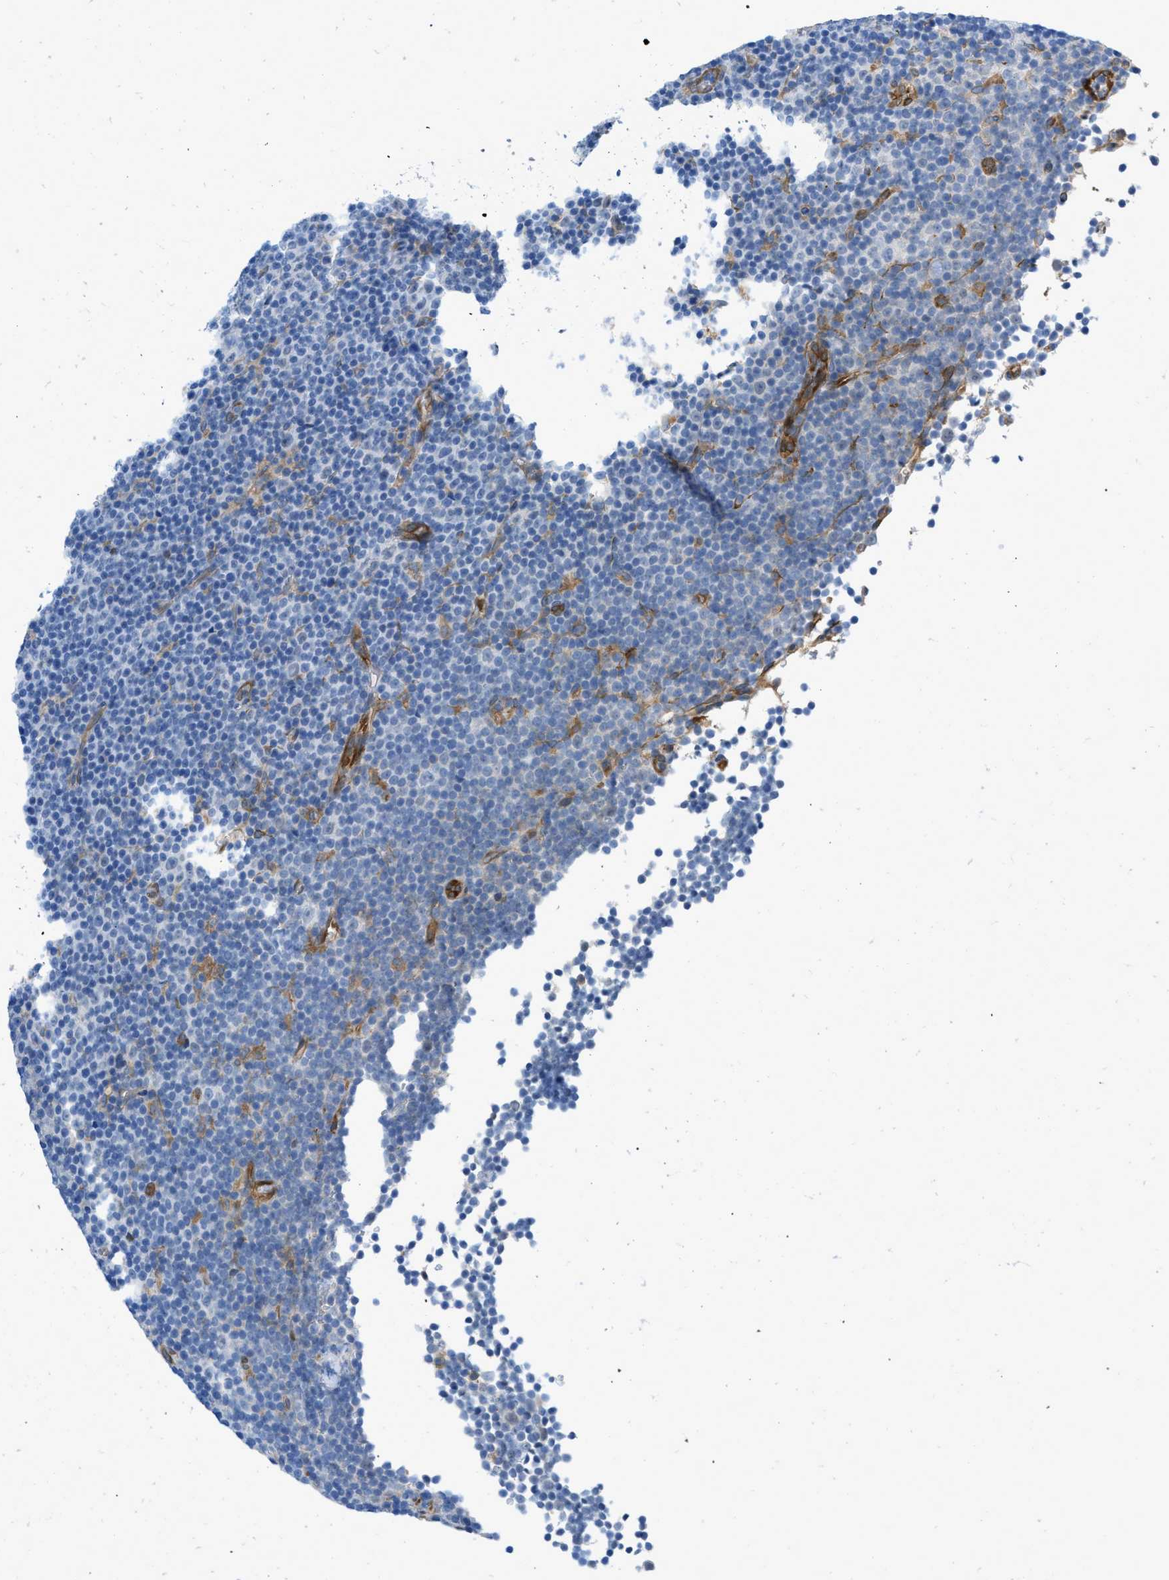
{"staining": {"intensity": "negative", "quantity": "none", "location": "none"}, "tissue": "lymphoma", "cell_type": "Tumor cells", "image_type": "cancer", "snomed": [{"axis": "morphology", "description": "Malignant lymphoma, non-Hodgkin's type, Low grade"}, {"axis": "topography", "description": "Lymph node"}], "caption": "This photomicrograph is of malignant lymphoma, non-Hodgkin's type (low-grade) stained with IHC to label a protein in brown with the nuclei are counter-stained blue. There is no positivity in tumor cells.", "gene": "PDLIM5", "patient": {"sex": "female", "age": 67}}